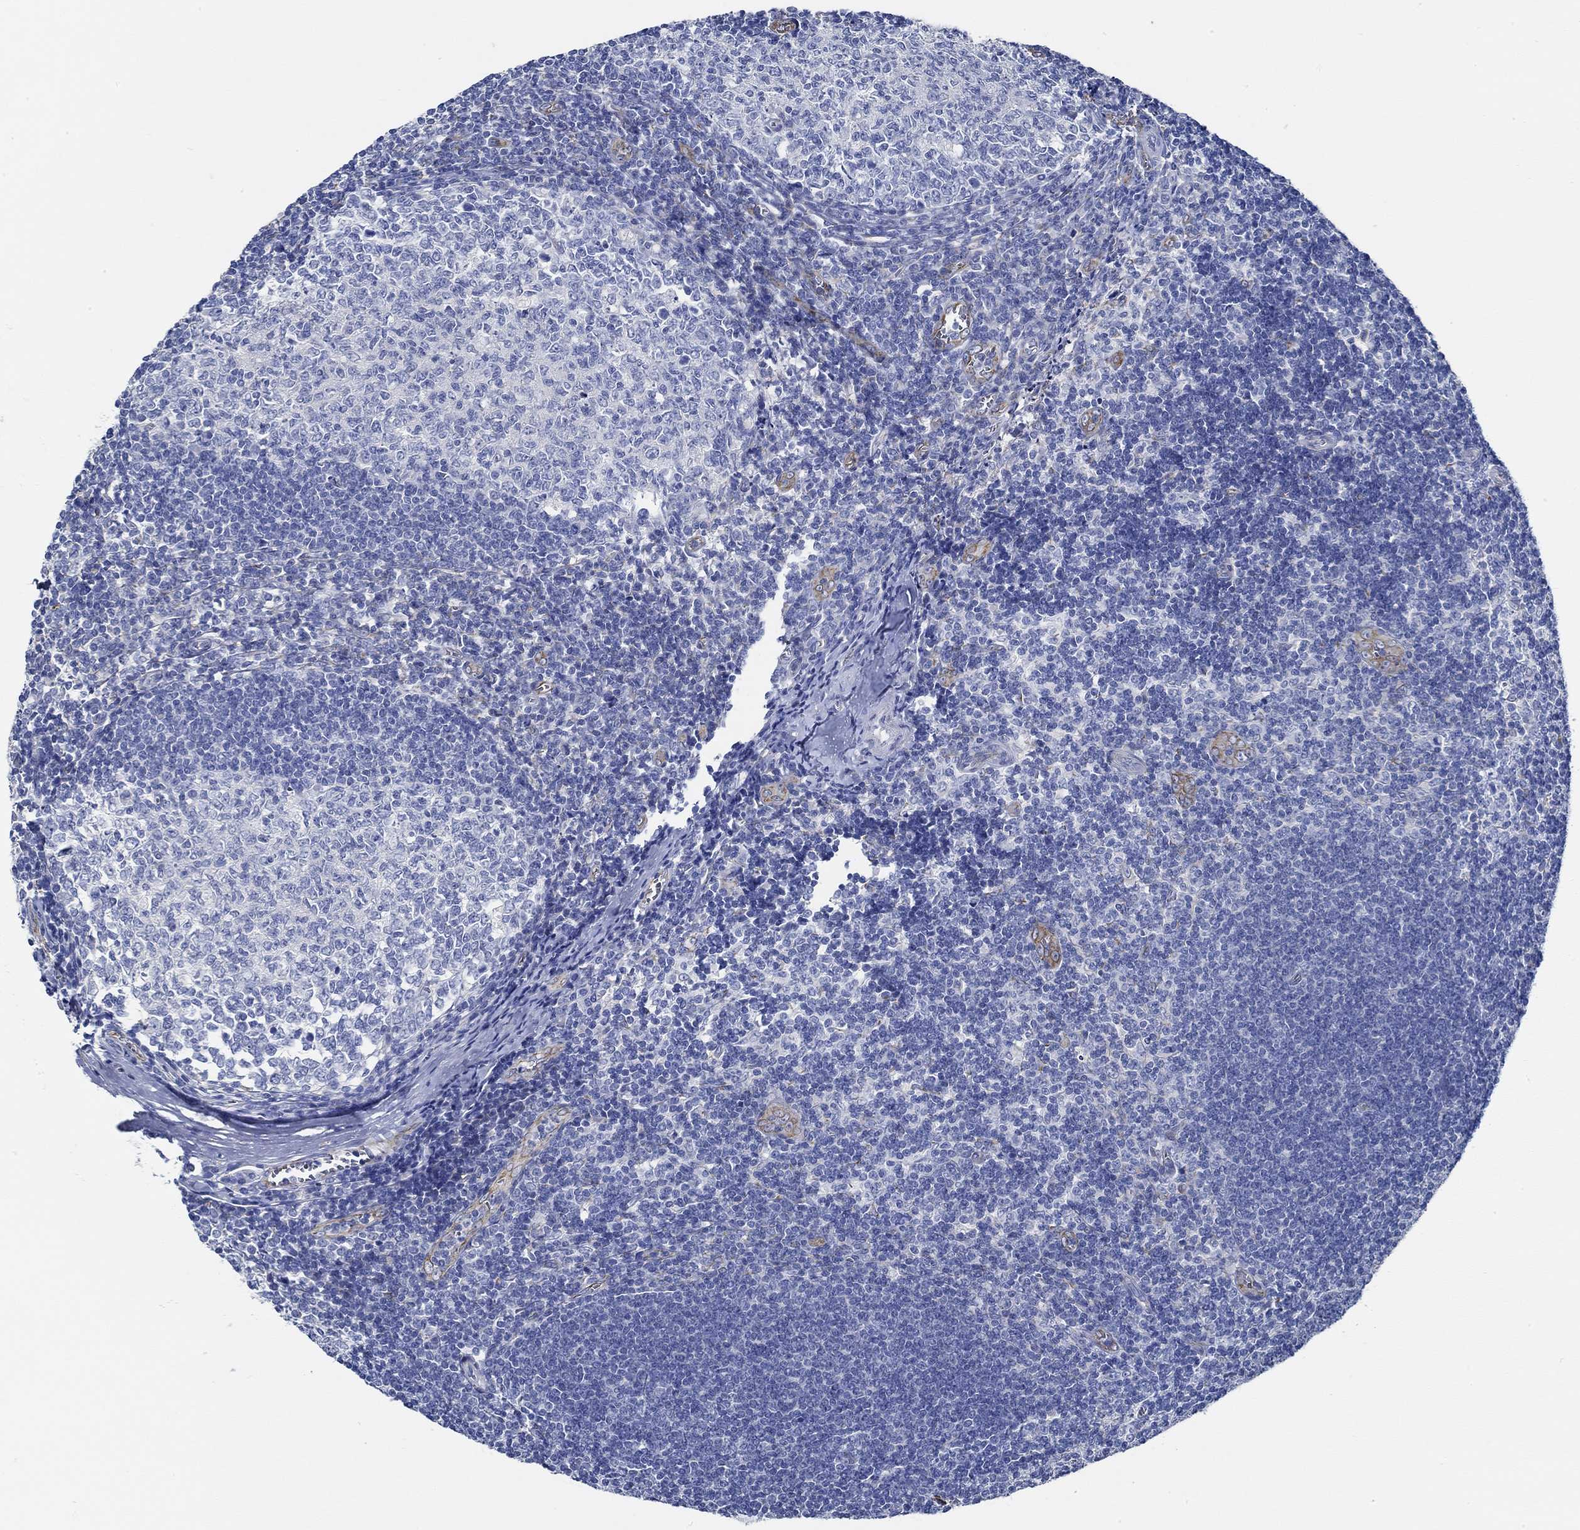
{"staining": {"intensity": "negative", "quantity": "none", "location": "none"}, "tissue": "tonsil", "cell_type": "Germinal center cells", "image_type": "normal", "snomed": [{"axis": "morphology", "description": "Normal tissue, NOS"}, {"axis": "topography", "description": "Tonsil"}], "caption": "The micrograph reveals no staining of germinal center cells in benign tonsil.", "gene": "HECW2", "patient": {"sex": "male", "age": 33}}